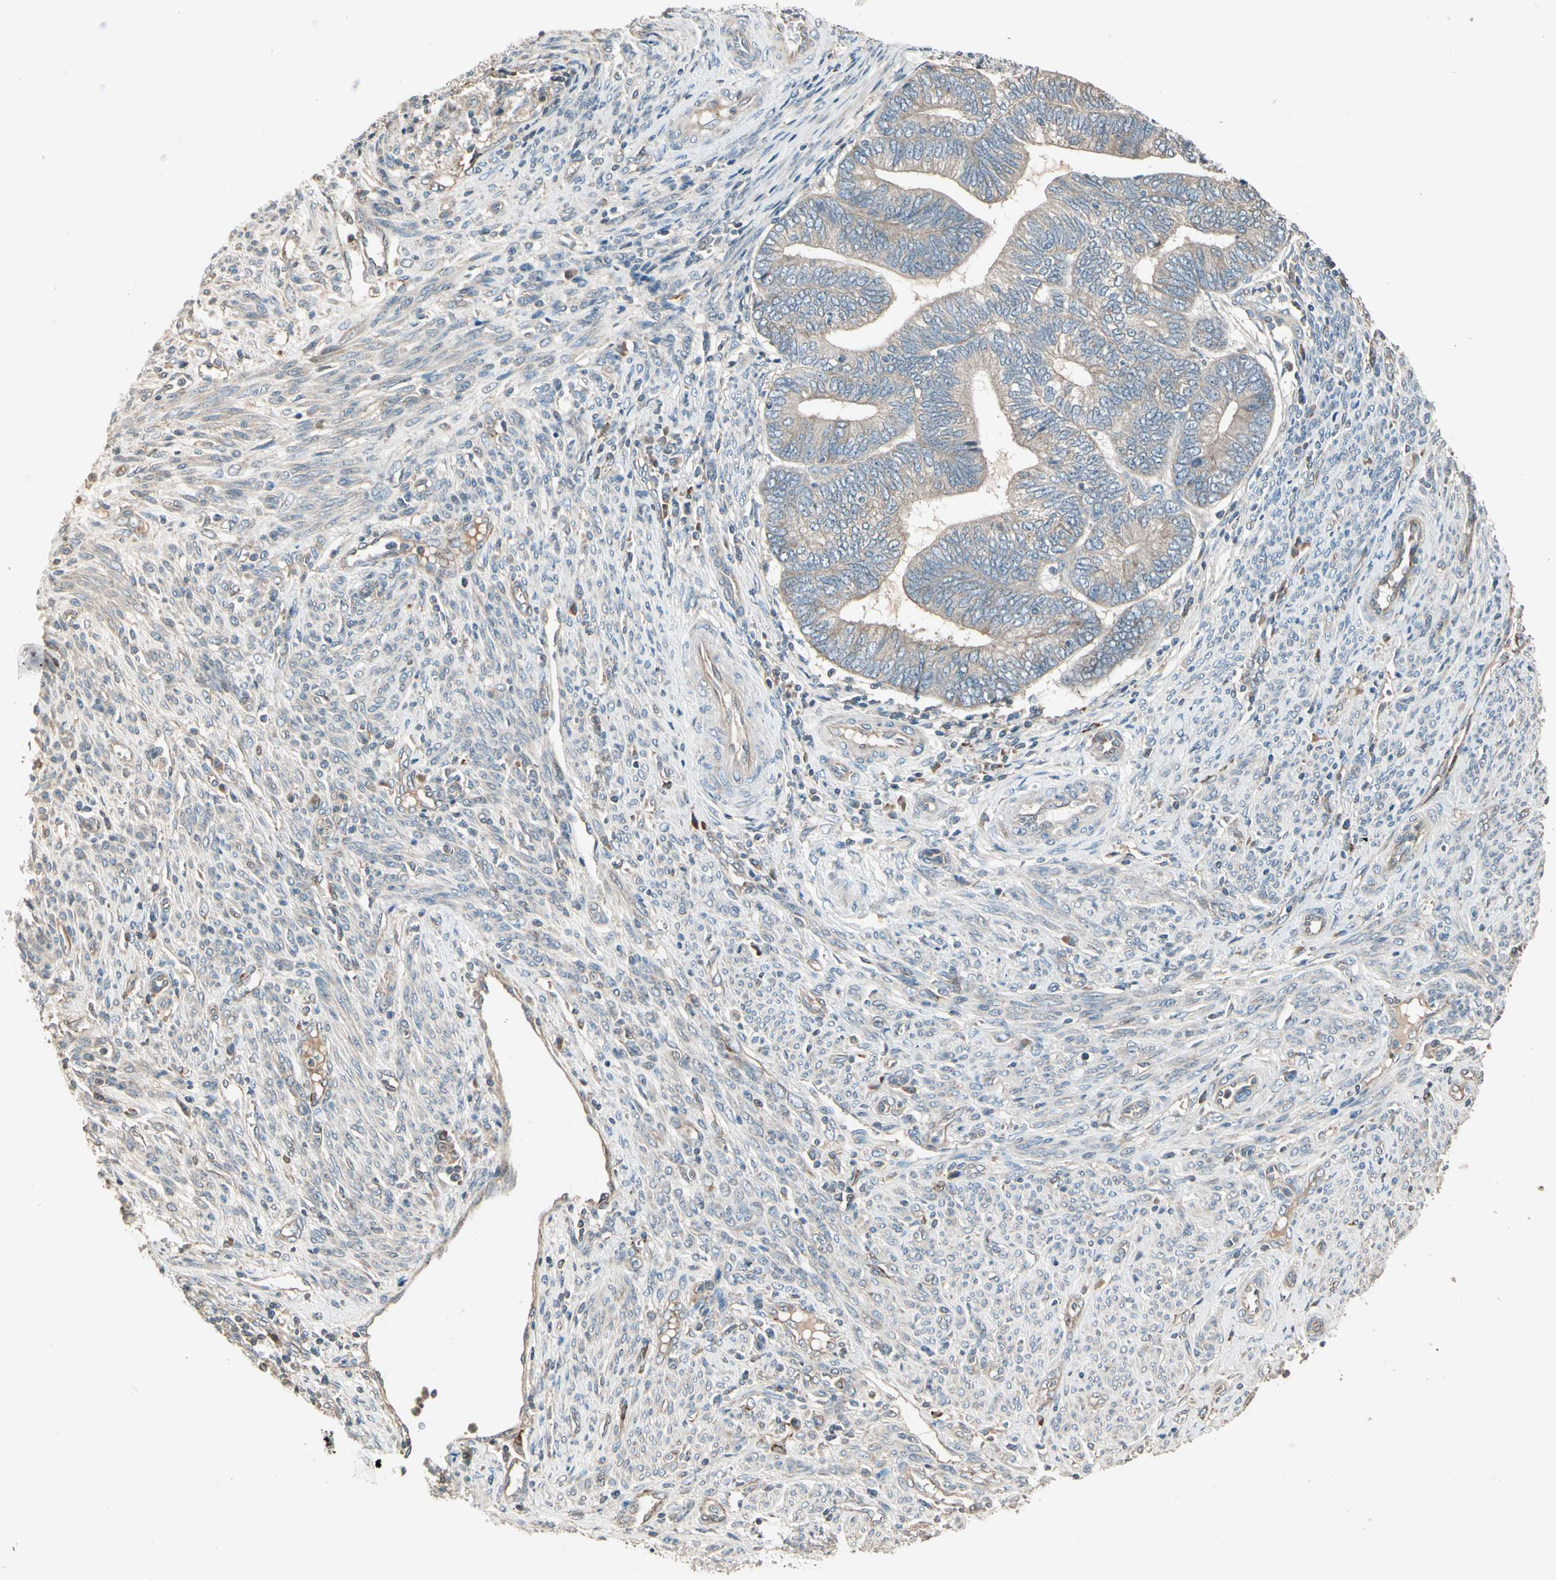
{"staining": {"intensity": "weak", "quantity": ">75%", "location": "cytoplasmic/membranous"}, "tissue": "endometrial cancer", "cell_type": "Tumor cells", "image_type": "cancer", "snomed": [{"axis": "morphology", "description": "Adenocarcinoma, NOS"}, {"axis": "topography", "description": "Uterus"}, {"axis": "topography", "description": "Endometrium"}], "caption": "Immunohistochemistry (IHC) photomicrograph of neoplastic tissue: endometrial adenocarcinoma stained using immunohistochemistry demonstrates low levels of weak protein expression localized specifically in the cytoplasmic/membranous of tumor cells, appearing as a cytoplasmic/membranous brown color.", "gene": "TNFRSF21", "patient": {"sex": "female", "age": 70}}